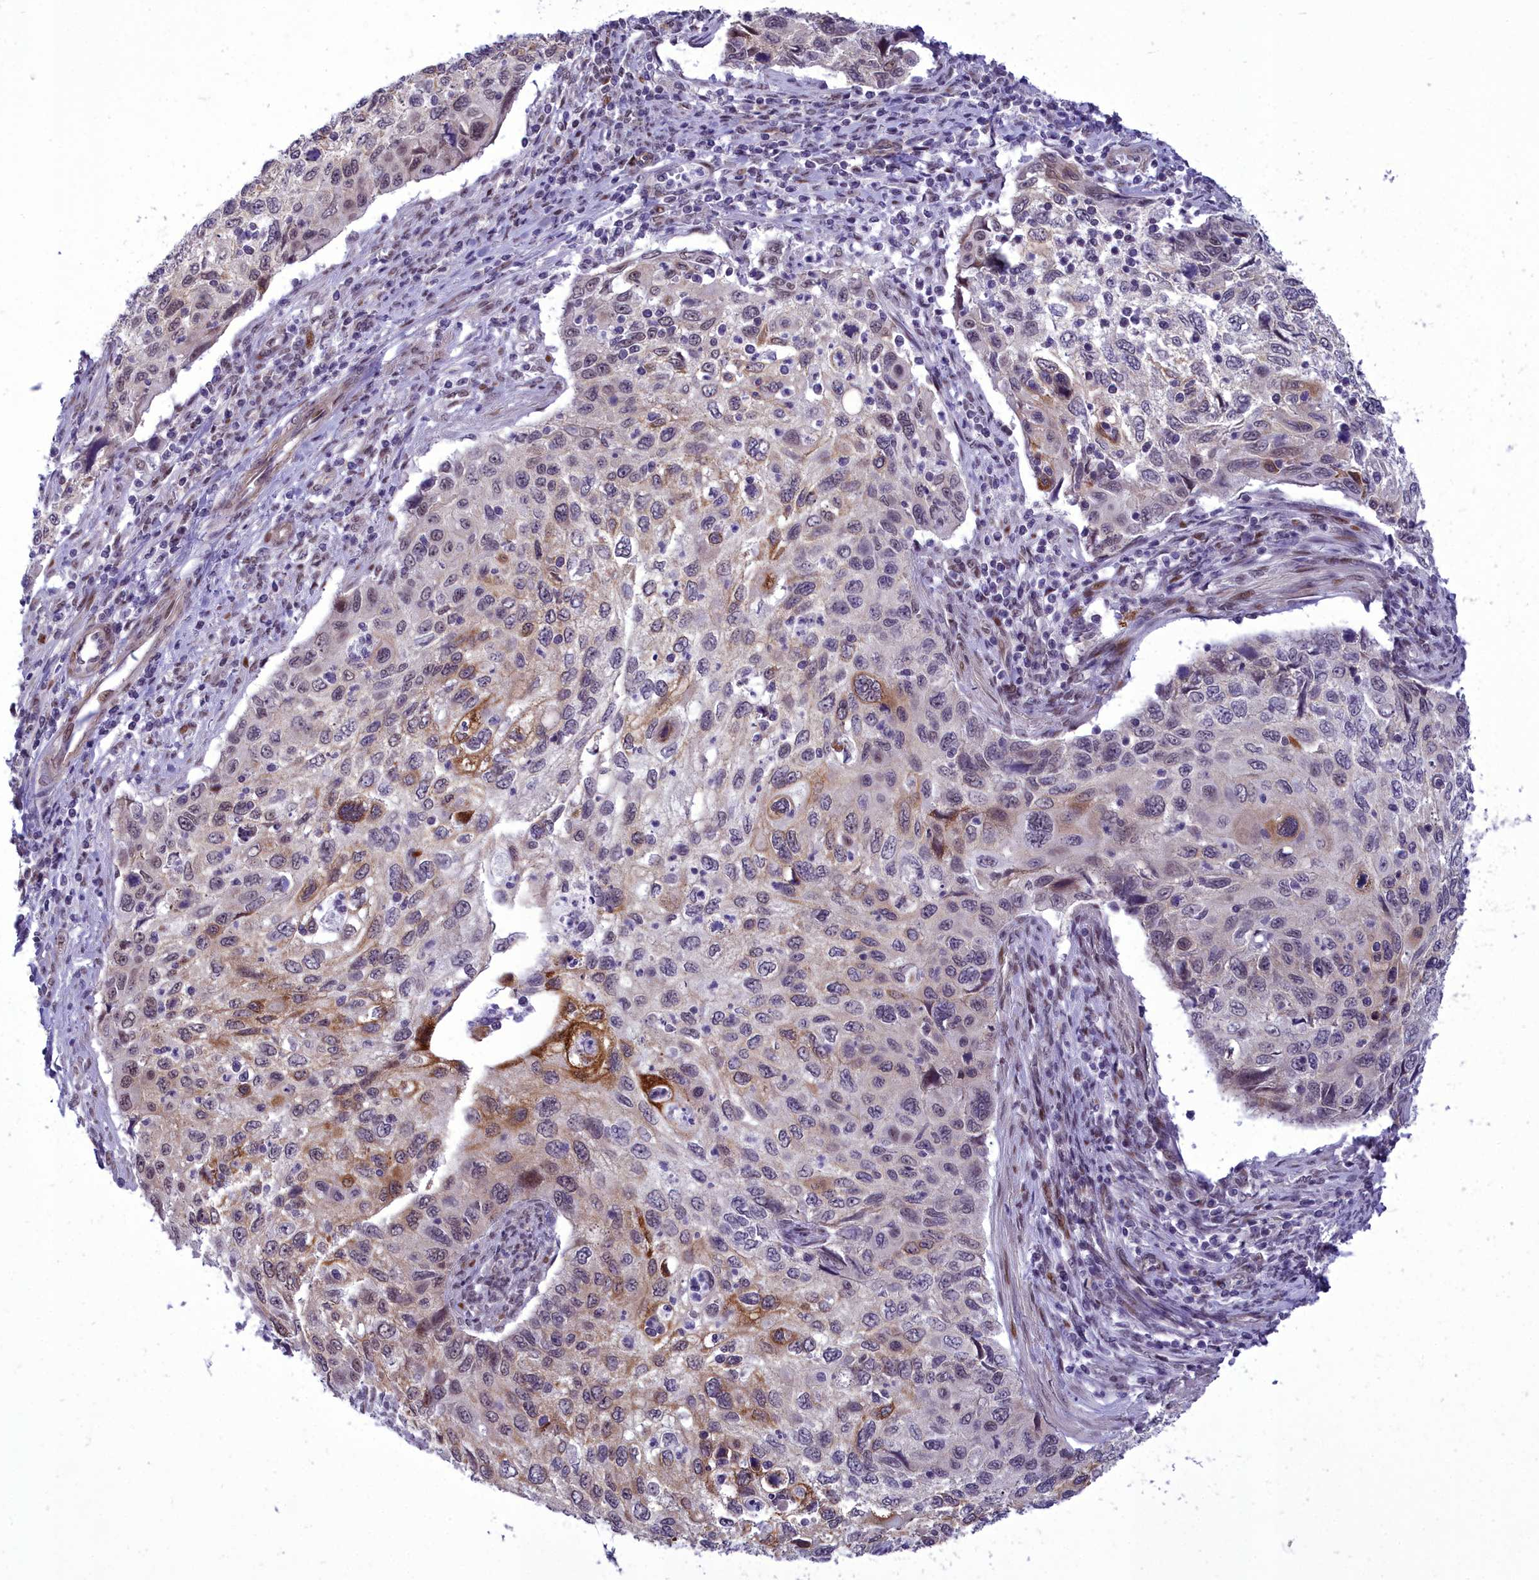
{"staining": {"intensity": "strong", "quantity": "<25%", "location": "cytoplasmic/membranous,nuclear"}, "tissue": "cervical cancer", "cell_type": "Tumor cells", "image_type": "cancer", "snomed": [{"axis": "morphology", "description": "Squamous cell carcinoma, NOS"}, {"axis": "topography", "description": "Cervix"}], "caption": "Cervical cancer was stained to show a protein in brown. There is medium levels of strong cytoplasmic/membranous and nuclear staining in approximately <25% of tumor cells.", "gene": "CEACAM19", "patient": {"sex": "female", "age": 70}}